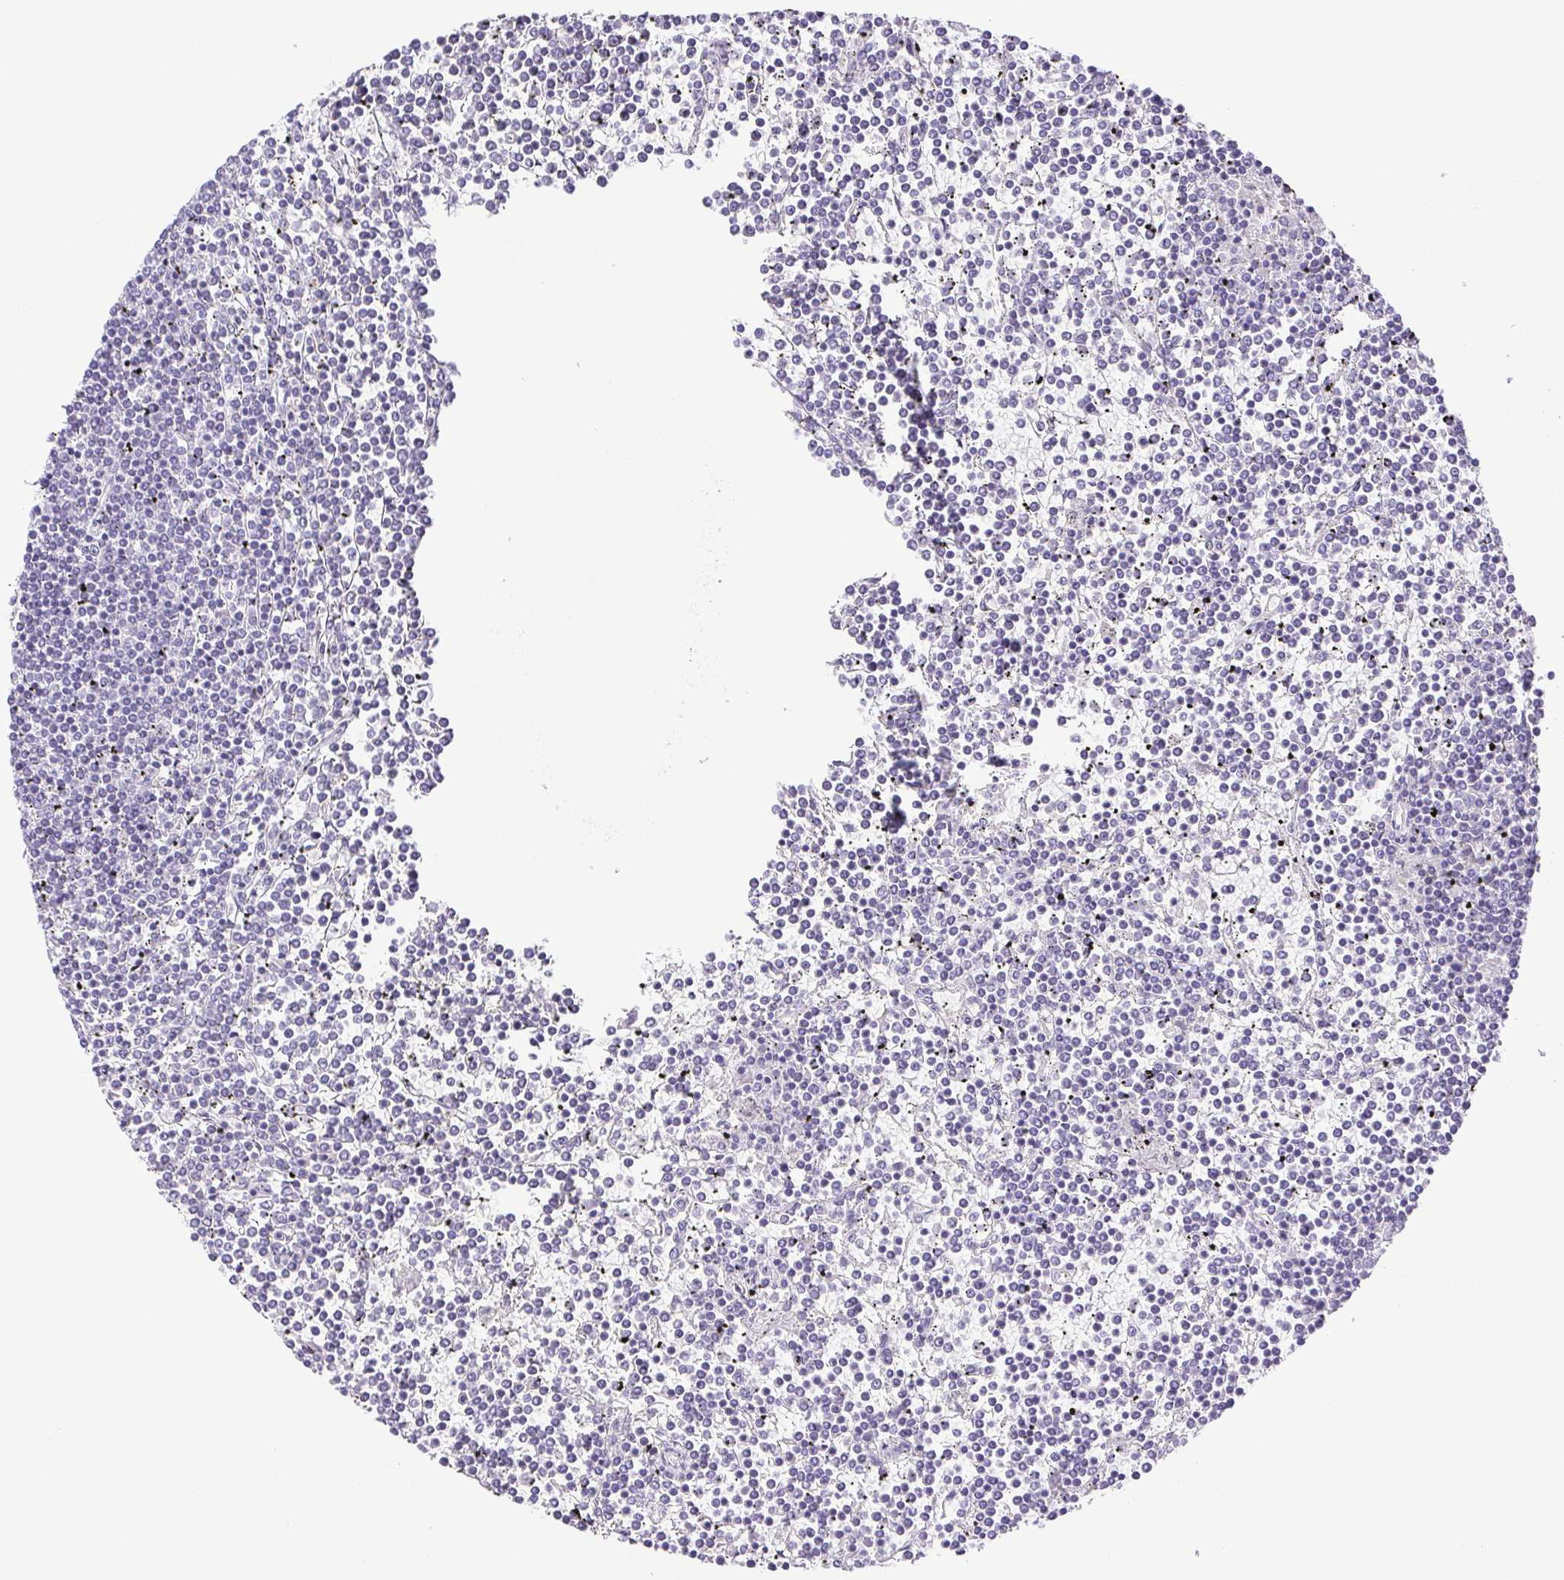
{"staining": {"intensity": "negative", "quantity": "none", "location": "none"}, "tissue": "lymphoma", "cell_type": "Tumor cells", "image_type": "cancer", "snomed": [{"axis": "morphology", "description": "Malignant lymphoma, non-Hodgkin's type, Low grade"}, {"axis": "topography", "description": "Spleen"}], "caption": "This is an immunohistochemistry (IHC) image of human lymphoma. There is no positivity in tumor cells.", "gene": "PAPPA2", "patient": {"sex": "female", "age": 19}}